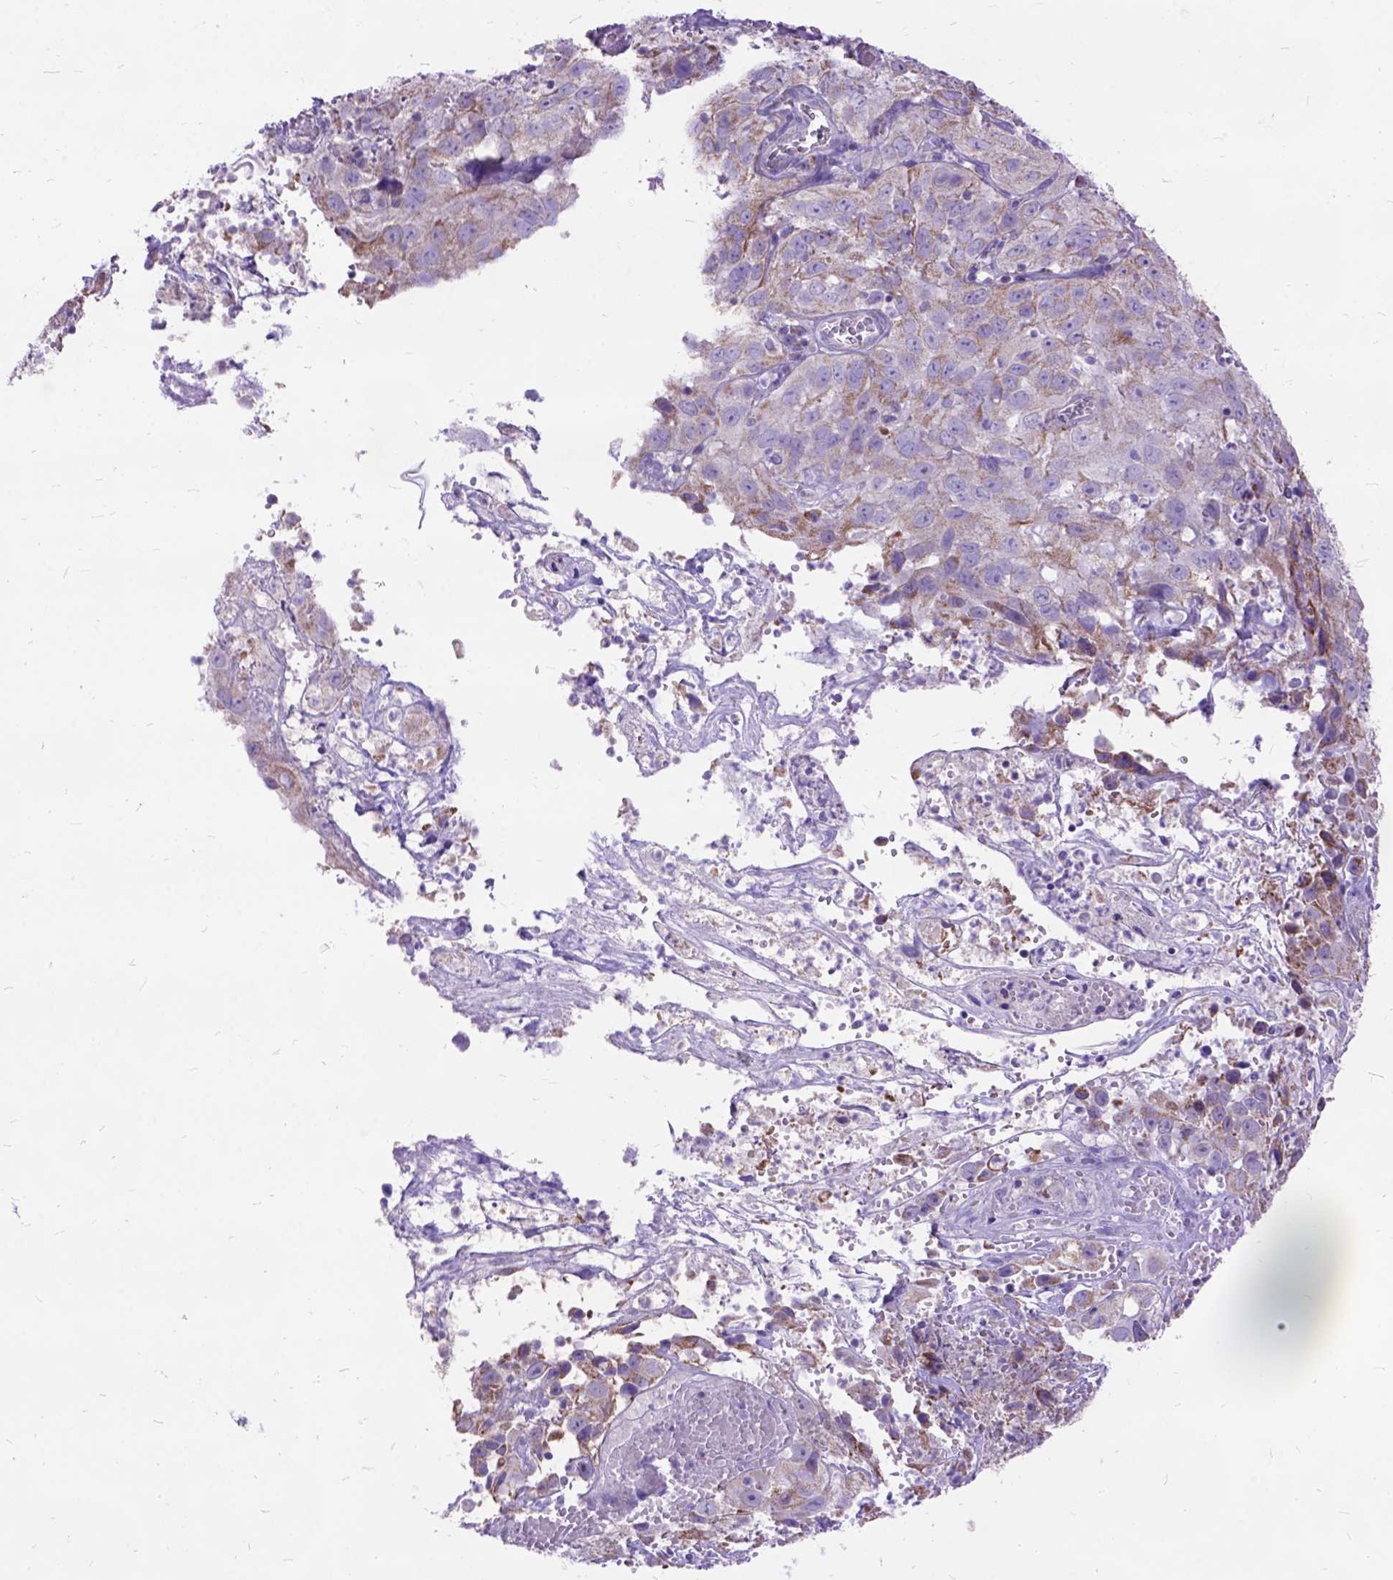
{"staining": {"intensity": "weak", "quantity": "25%-75%", "location": "cytoplasmic/membranous"}, "tissue": "cervical cancer", "cell_type": "Tumor cells", "image_type": "cancer", "snomed": [{"axis": "morphology", "description": "Squamous cell carcinoma, NOS"}, {"axis": "topography", "description": "Cervix"}], "caption": "This micrograph exhibits immunohistochemistry (IHC) staining of human cervical squamous cell carcinoma, with low weak cytoplasmic/membranous expression in approximately 25%-75% of tumor cells.", "gene": "CTAG2", "patient": {"sex": "female", "age": 32}}